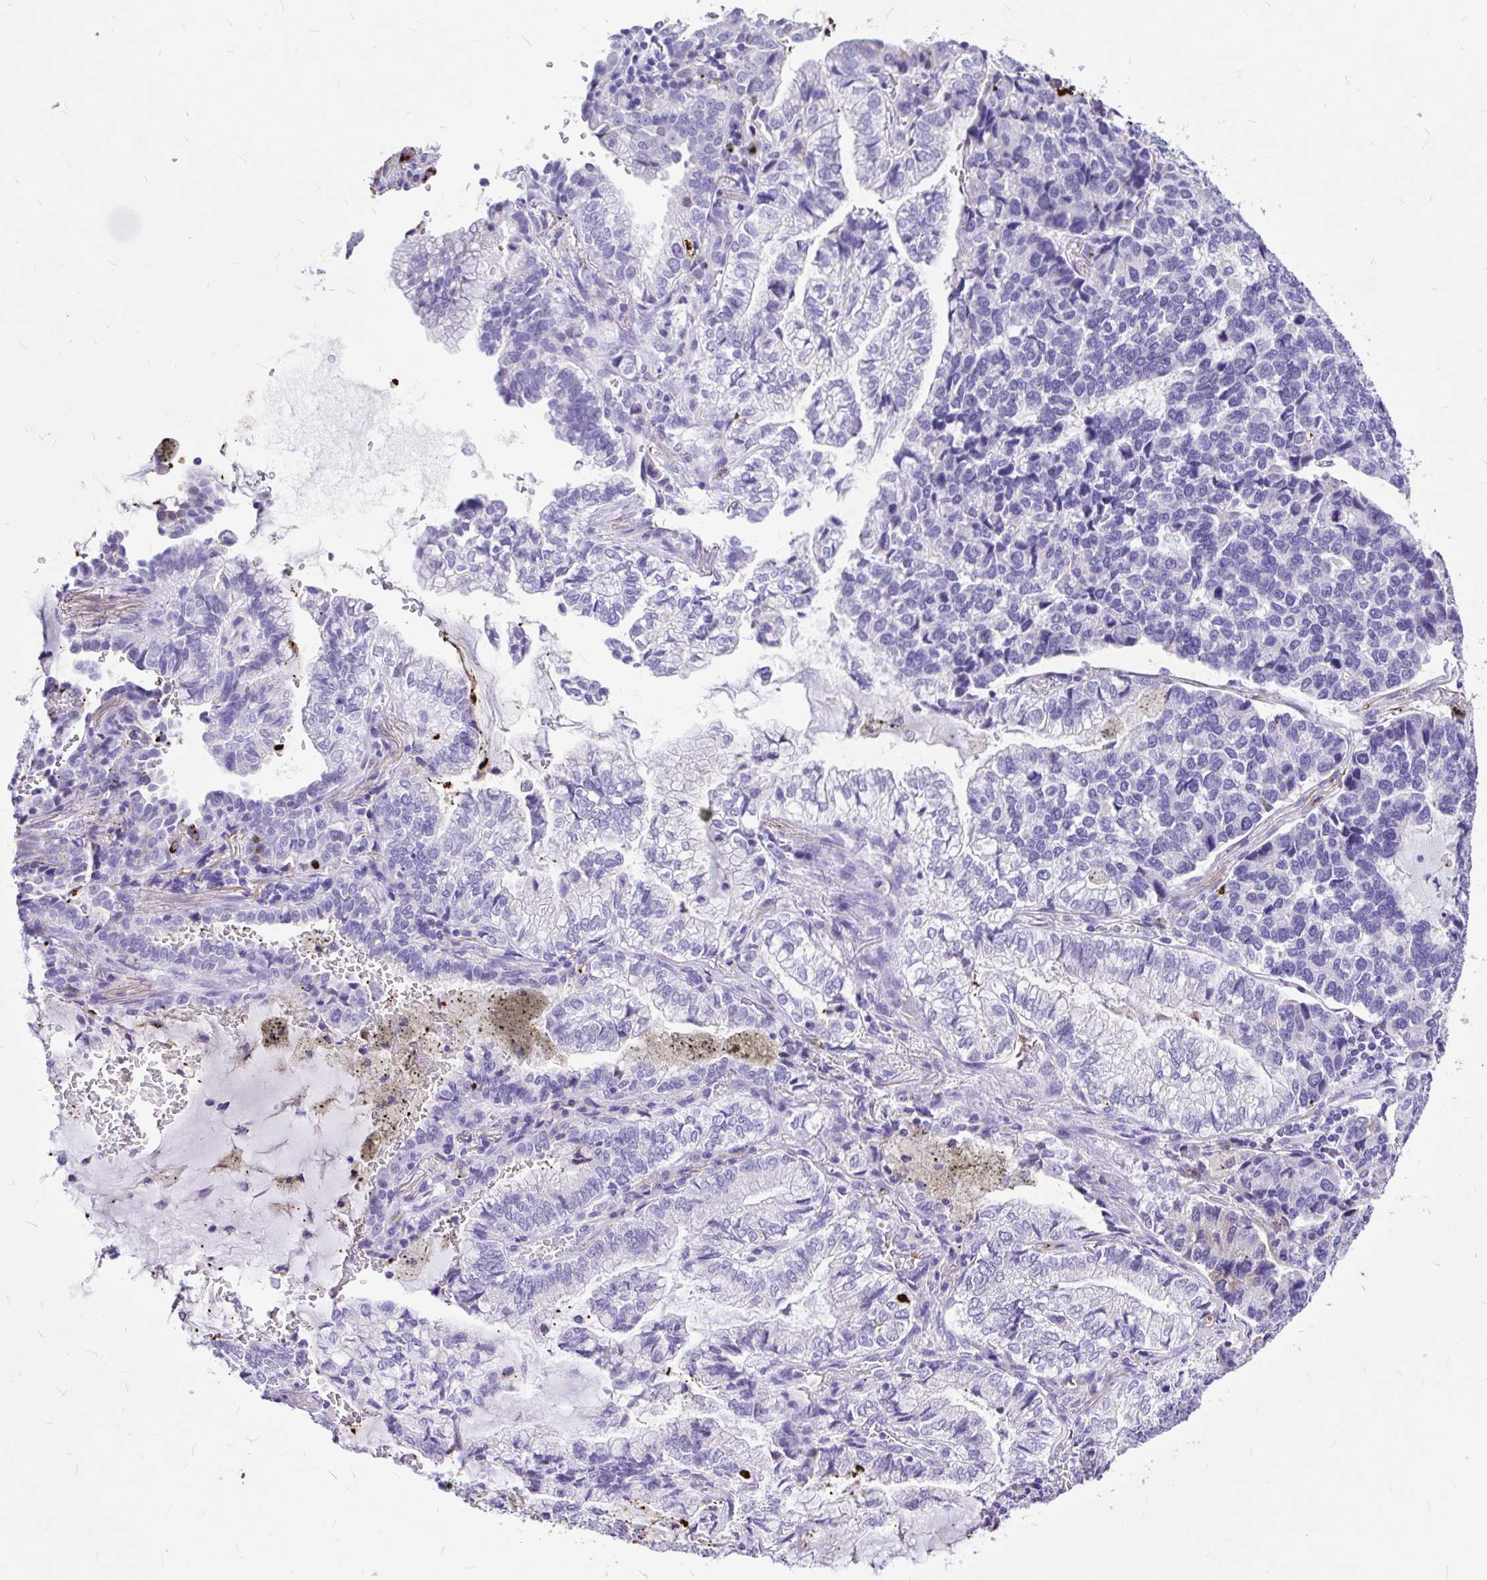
{"staining": {"intensity": "negative", "quantity": "none", "location": "none"}, "tissue": "lung cancer", "cell_type": "Tumor cells", "image_type": "cancer", "snomed": [{"axis": "morphology", "description": "Adenocarcinoma, NOS"}, {"axis": "topography", "description": "Lymph node"}, {"axis": "topography", "description": "Lung"}], "caption": "Lung cancer was stained to show a protein in brown. There is no significant staining in tumor cells. (DAB immunohistochemistry (IHC), high magnification).", "gene": "CLEC1B", "patient": {"sex": "male", "age": 66}}